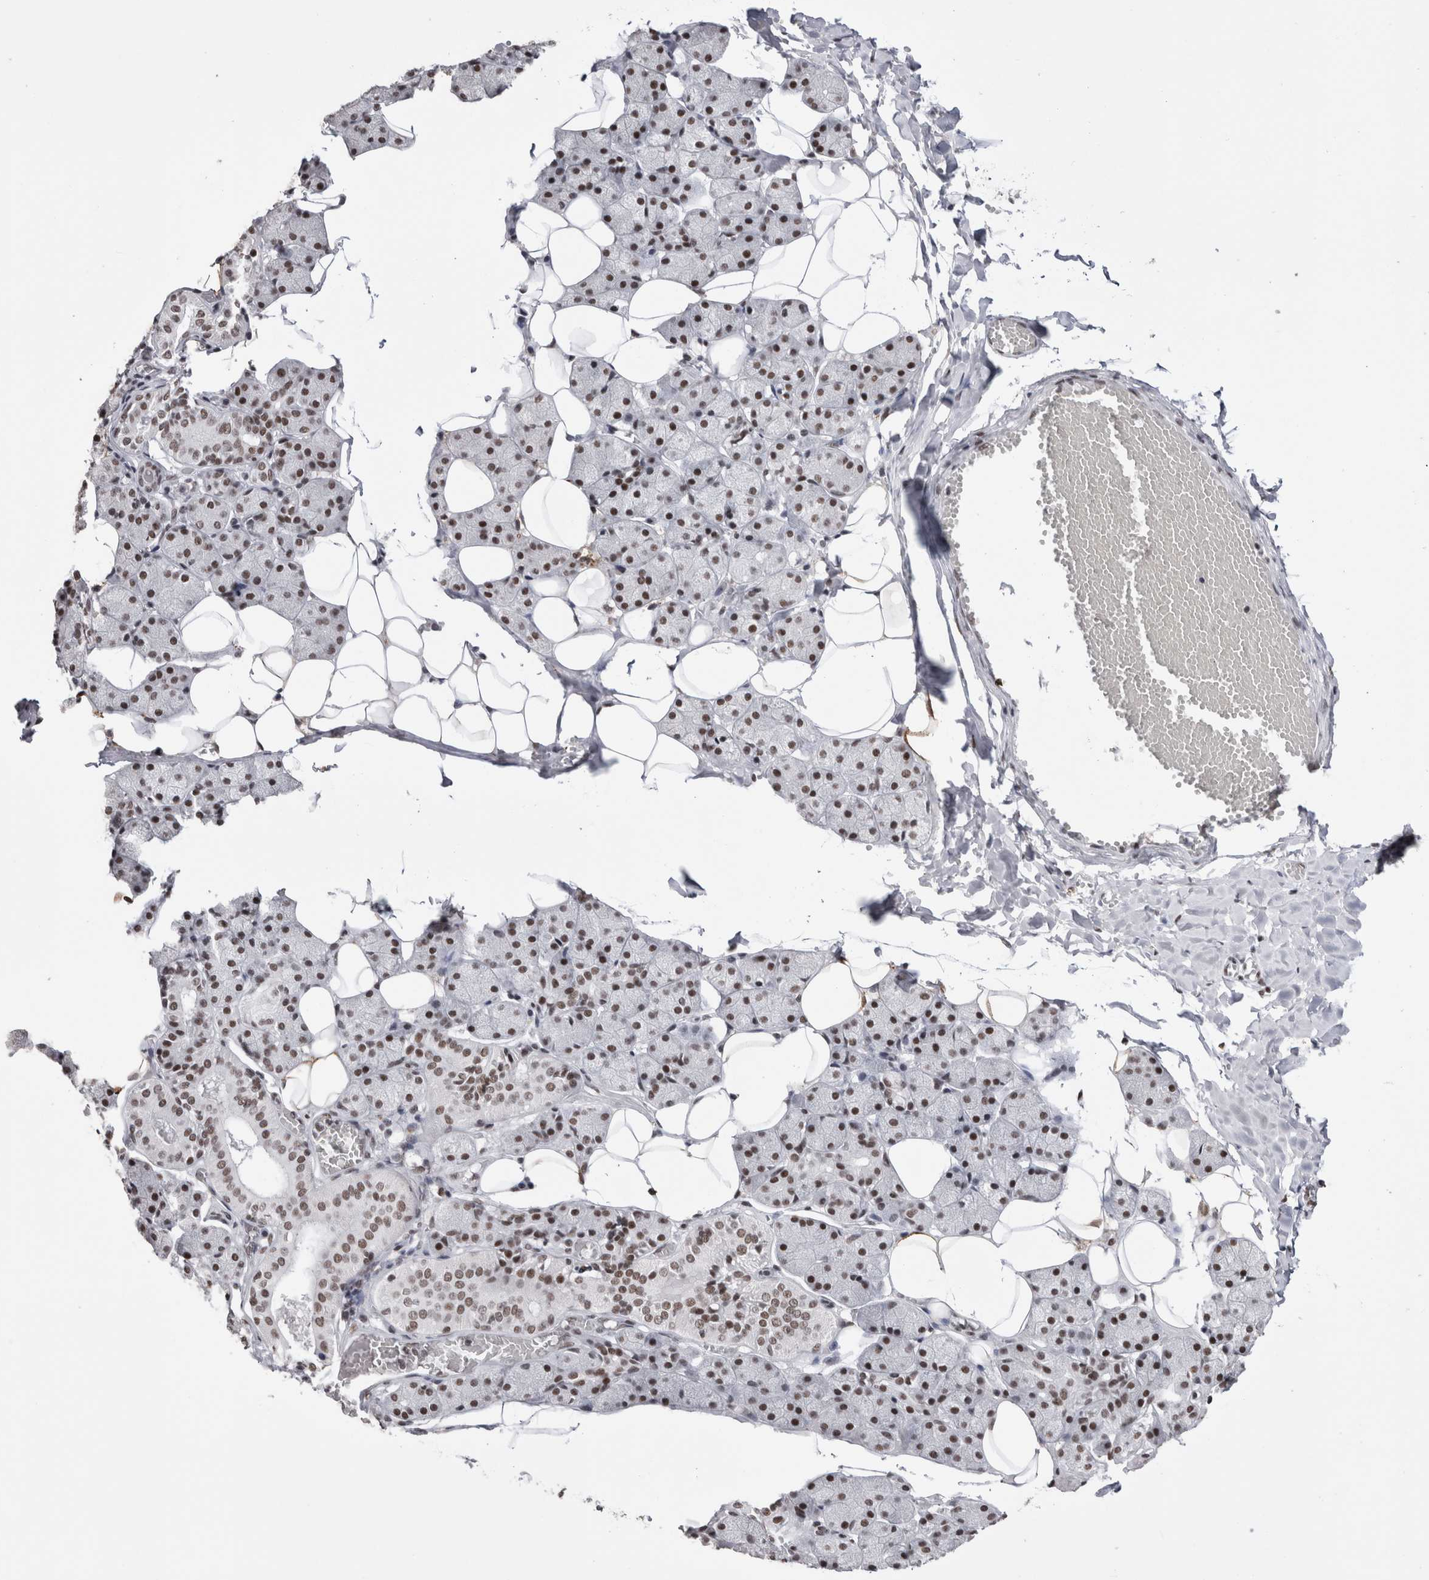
{"staining": {"intensity": "strong", "quantity": ">75%", "location": "nuclear"}, "tissue": "salivary gland", "cell_type": "Glandular cells", "image_type": "normal", "snomed": [{"axis": "morphology", "description": "Normal tissue, NOS"}, {"axis": "topography", "description": "Salivary gland"}], "caption": "About >75% of glandular cells in normal human salivary gland exhibit strong nuclear protein expression as visualized by brown immunohistochemical staining.", "gene": "SMC1A", "patient": {"sex": "female", "age": 33}}